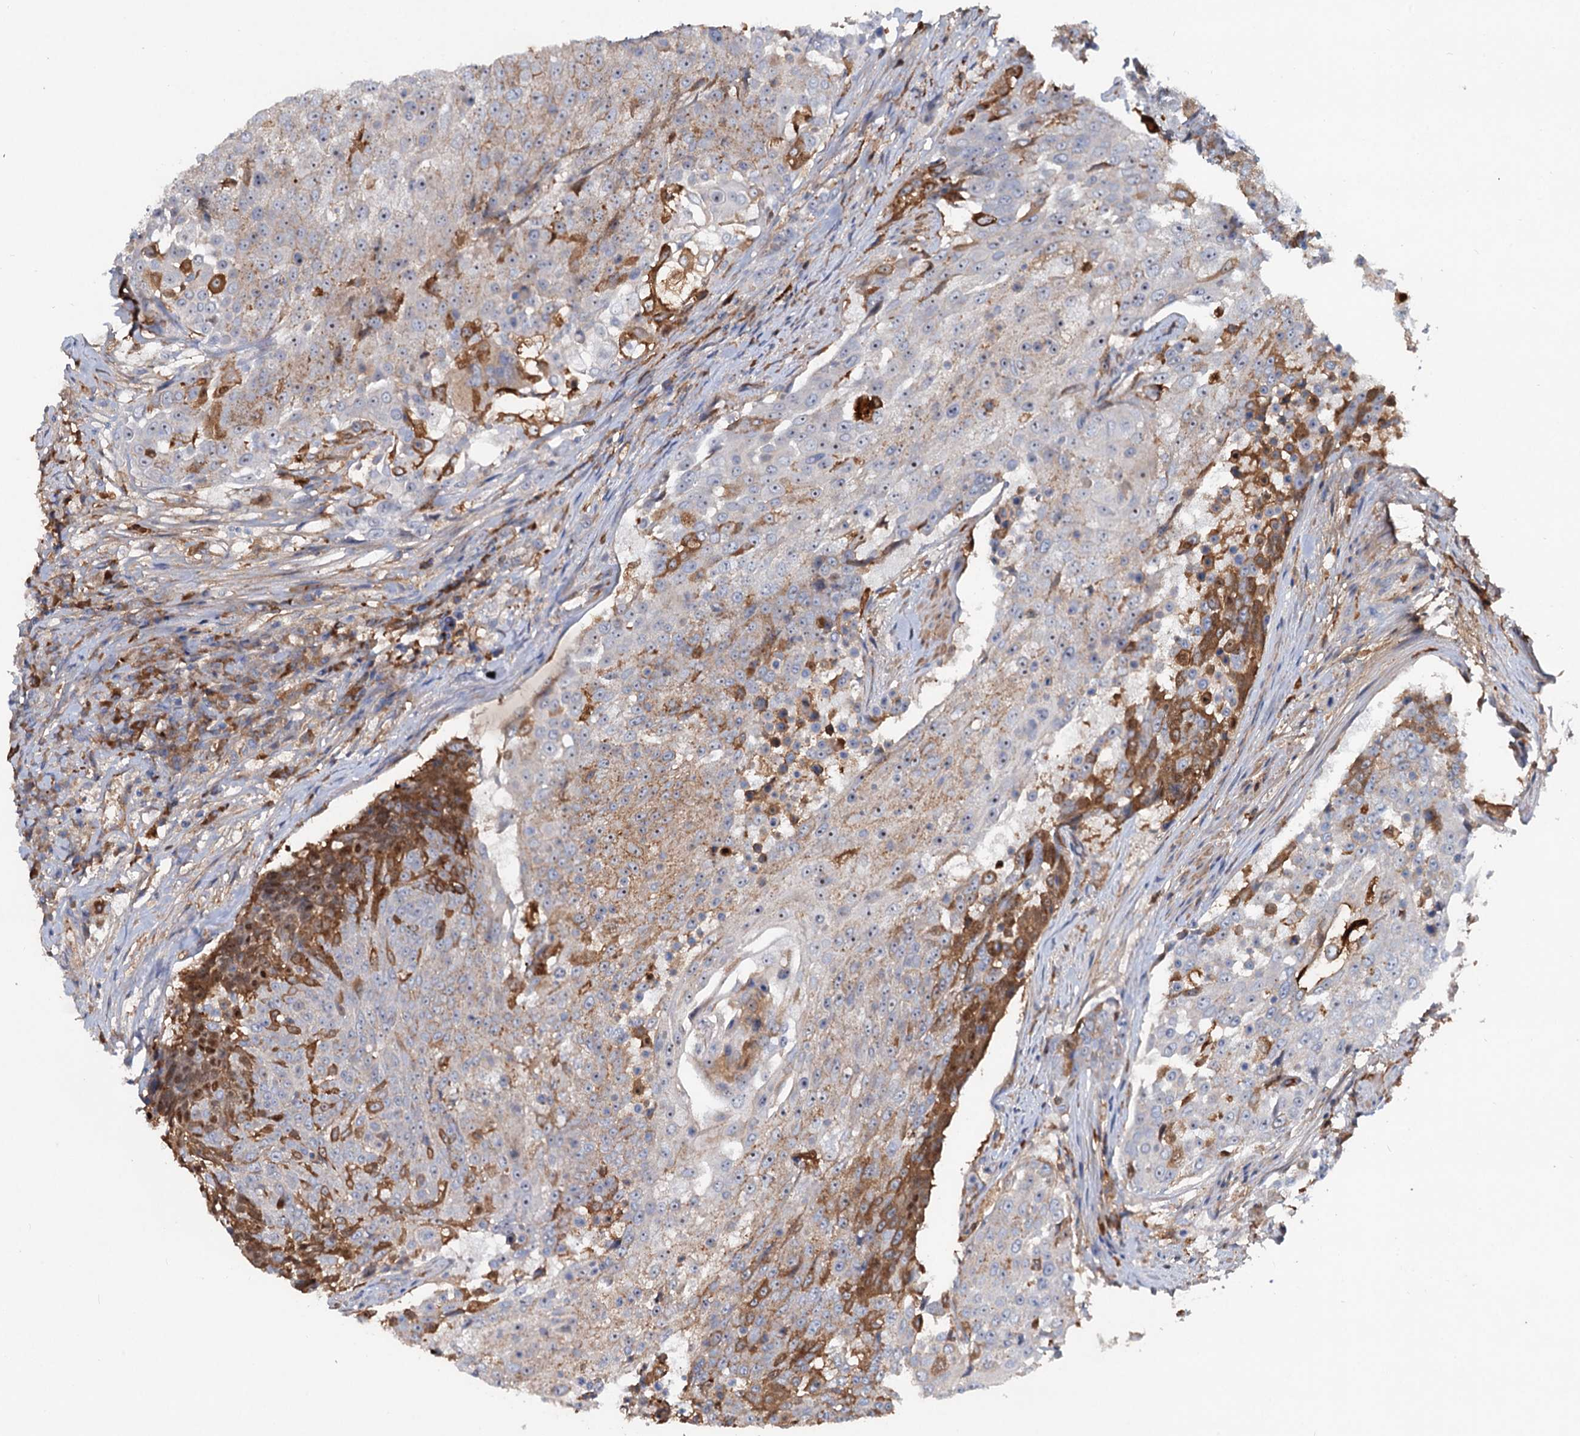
{"staining": {"intensity": "moderate", "quantity": "<25%", "location": "cytoplasmic/membranous"}, "tissue": "urothelial cancer", "cell_type": "Tumor cells", "image_type": "cancer", "snomed": [{"axis": "morphology", "description": "Urothelial carcinoma, High grade"}, {"axis": "topography", "description": "Urinary bladder"}], "caption": "Moderate cytoplasmic/membranous expression is present in about <25% of tumor cells in urothelial cancer.", "gene": "CHRD", "patient": {"sex": "female", "age": 63}}